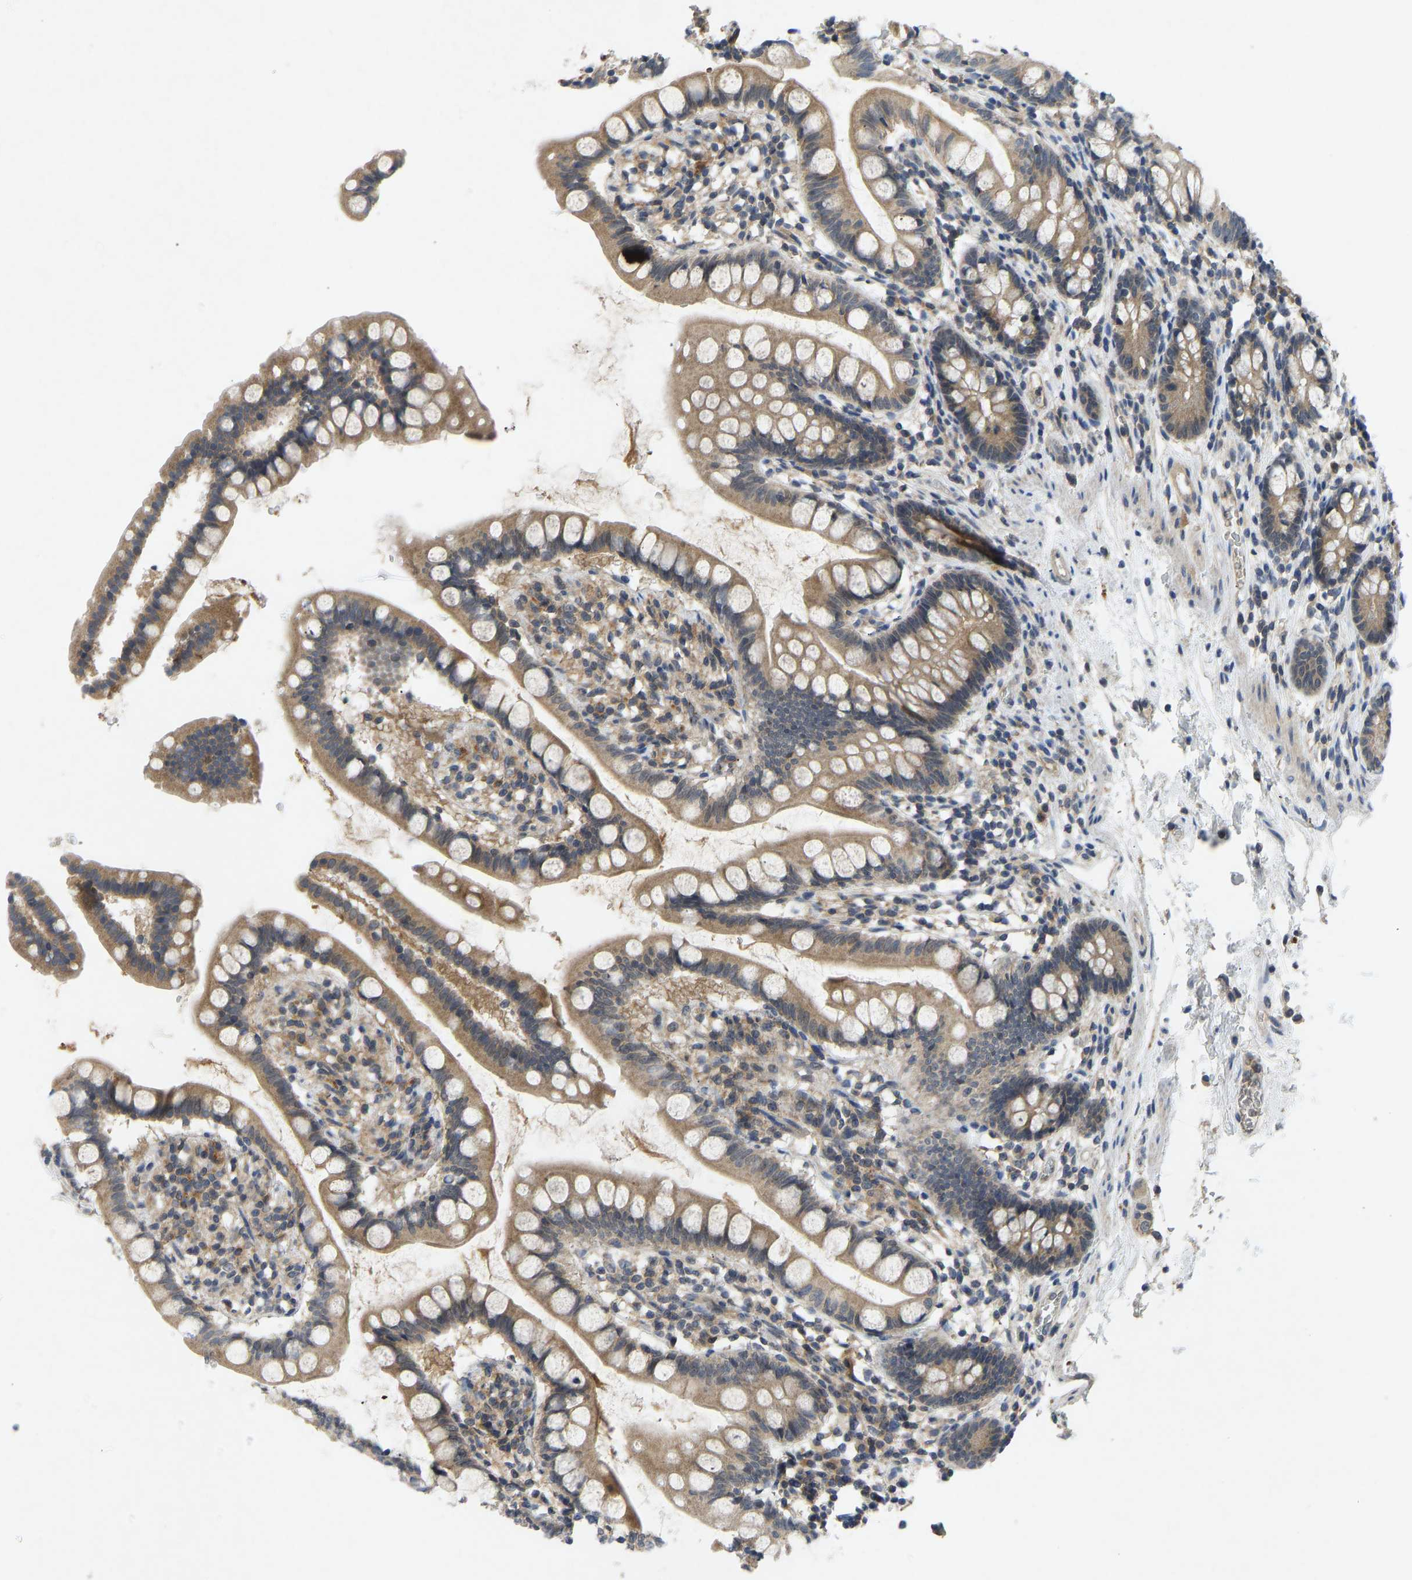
{"staining": {"intensity": "moderate", "quantity": ">75%", "location": "cytoplasmic/membranous"}, "tissue": "small intestine", "cell_type": "Glandular cells", "image_type": "normal", "snomed": [{"axis": "morphology", "description": "Normal tissue, NOS"}, {"axis": "topography", "description": "Small intestine"}], "caption": "An immunohistochemistry (IHC) photomicrograph of unremarkable tissue is shown. Protein staining in brown shows moderate cytoplasmic/membranous positivity in small intestine within glandular cells.", "gene": "PDE7A", "patient": {"sex": "female", "age": 84}}